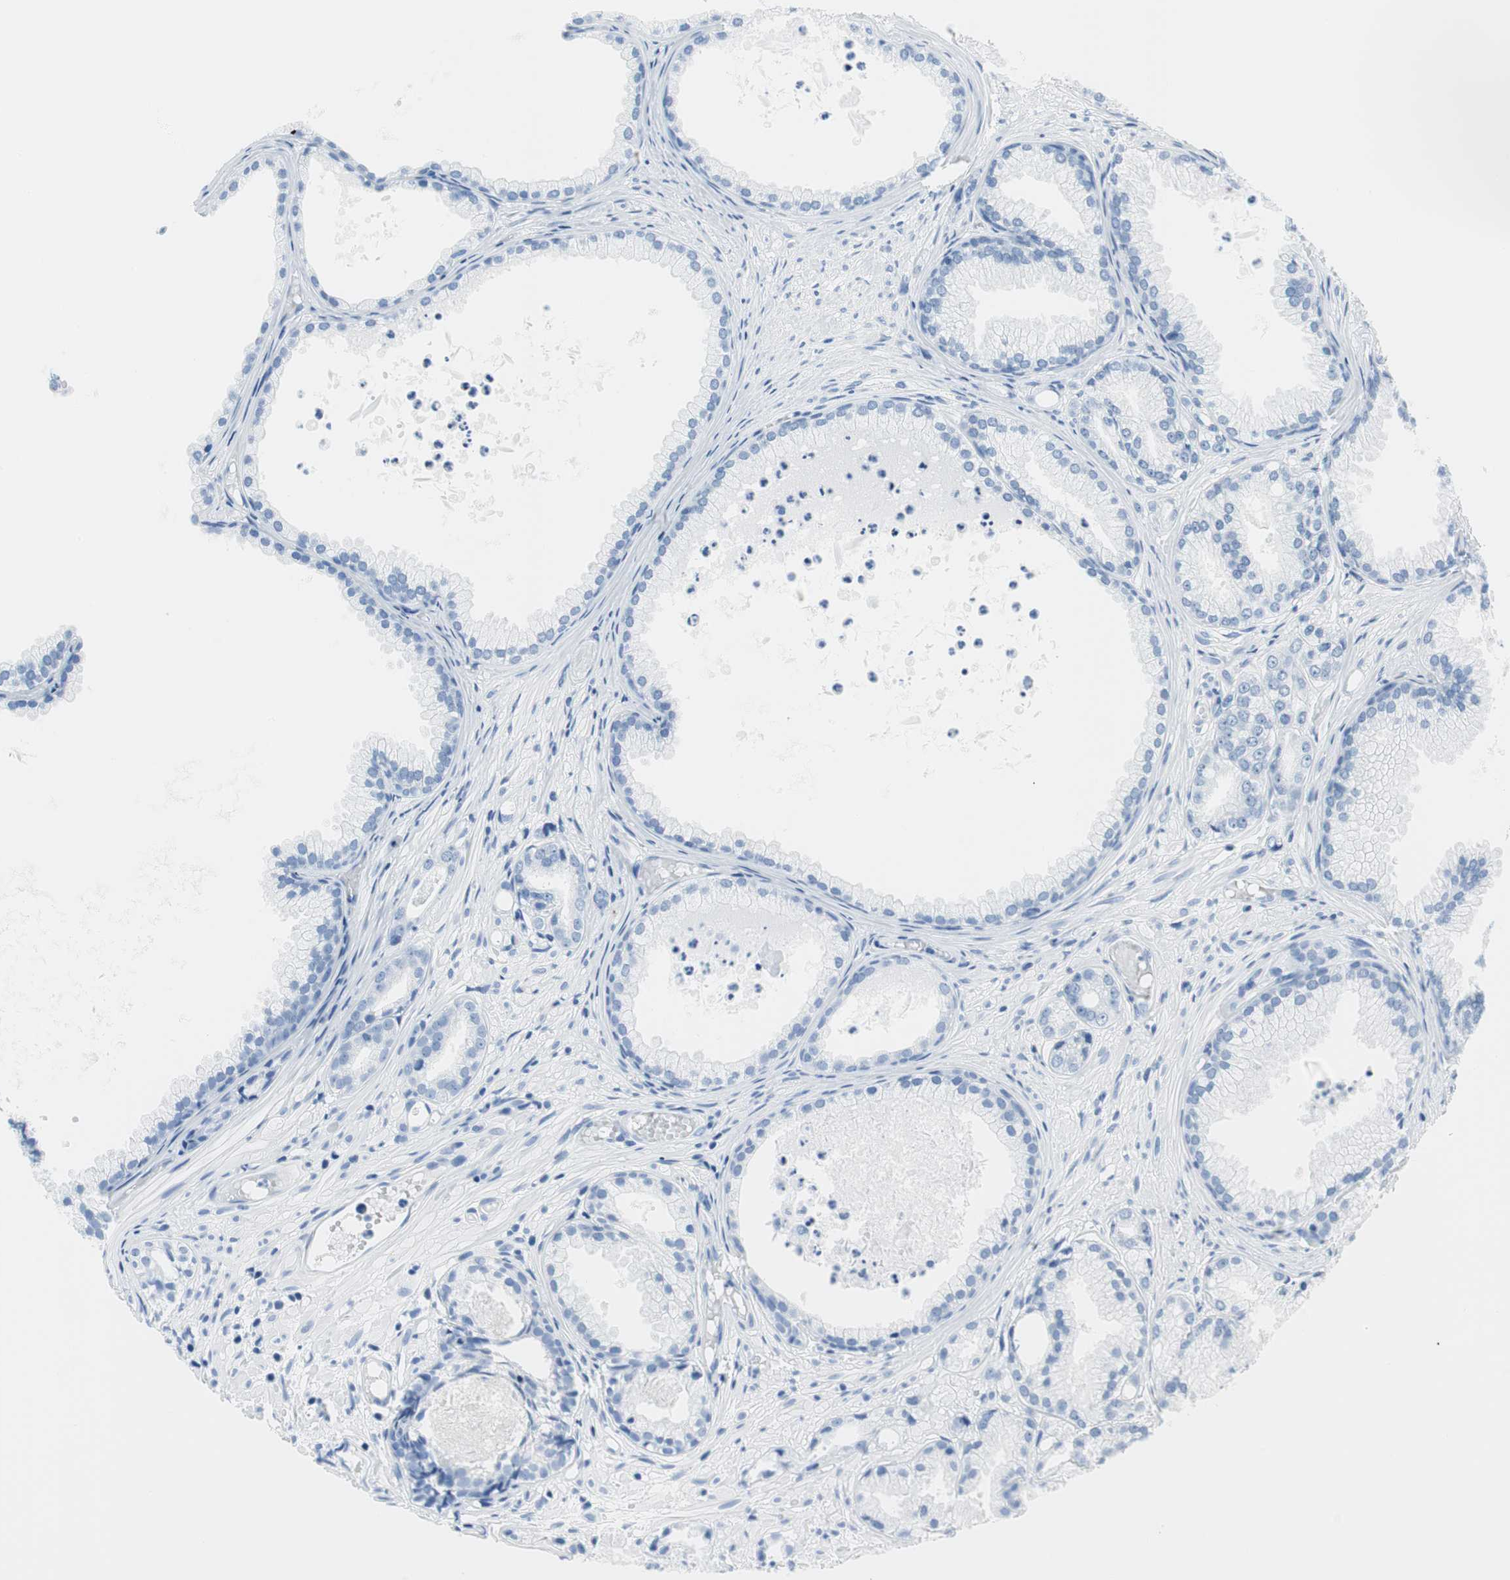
{"staining": {"intensity": "negative", "quantity": "none", "location": "none"}, "tissue": "prostate cancer", "cell_type": "Tumor cells", "image_type": "cancer", "snomed": [{"axis": "morphology", "description": "Adenocarcinoma, Low grade"}, {"axis": "topography", "description": "Prostate"}], "caption": "There is no significant positivity in tumor cells of prostate cancer.", "gene": "NFATC2", "patient": {"sex": "male", "age": 72}}